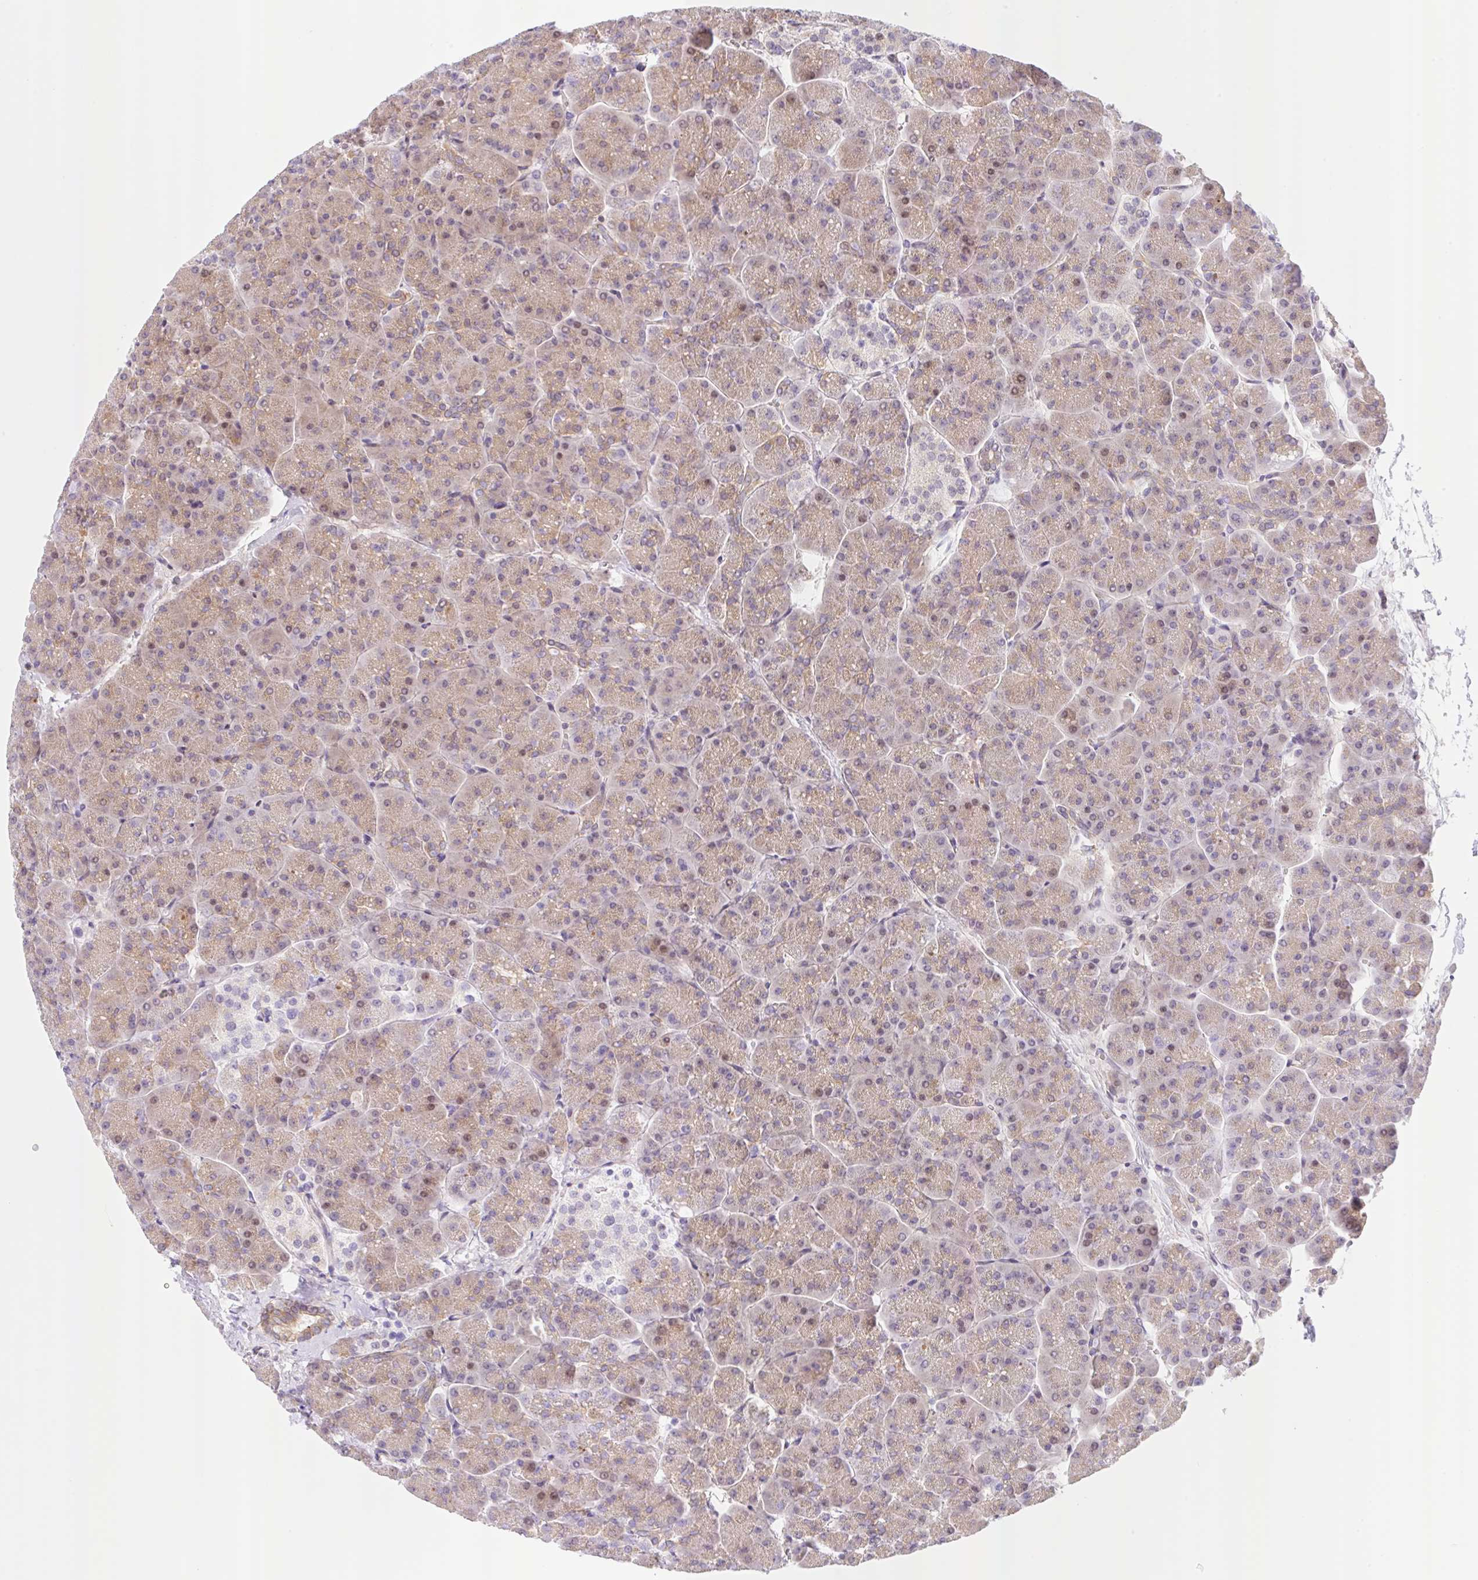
{"staining": {"intensity": "weak", "quantity": ">75%", "location": "cytoplasmic/membranous,nuclear"}, "tissue": "pancreas", "cell_type": "Exocrine glandular cells", "image_type": "normal", "snomed": [{"axis": "morphology", "description": "Normal tissue, NOS"}, {"axis": "topography", "description": "Pancreas"}, {"axis": "topography", "description": "Peripheral nerve tissue"}], "caption": "Immunohistochemical staining of benign human pancreas displays low levels of weak cytoplasmic/membranous,nuclear staining in about >75% of exocrine glandular cells. The staining is performed using DAB brown chromogen to label protein expression. The nuclei are counter-stained blue using hematoxylin.", "gene": "TBPL2", "patient": {"sex": "male", "age": 54}}